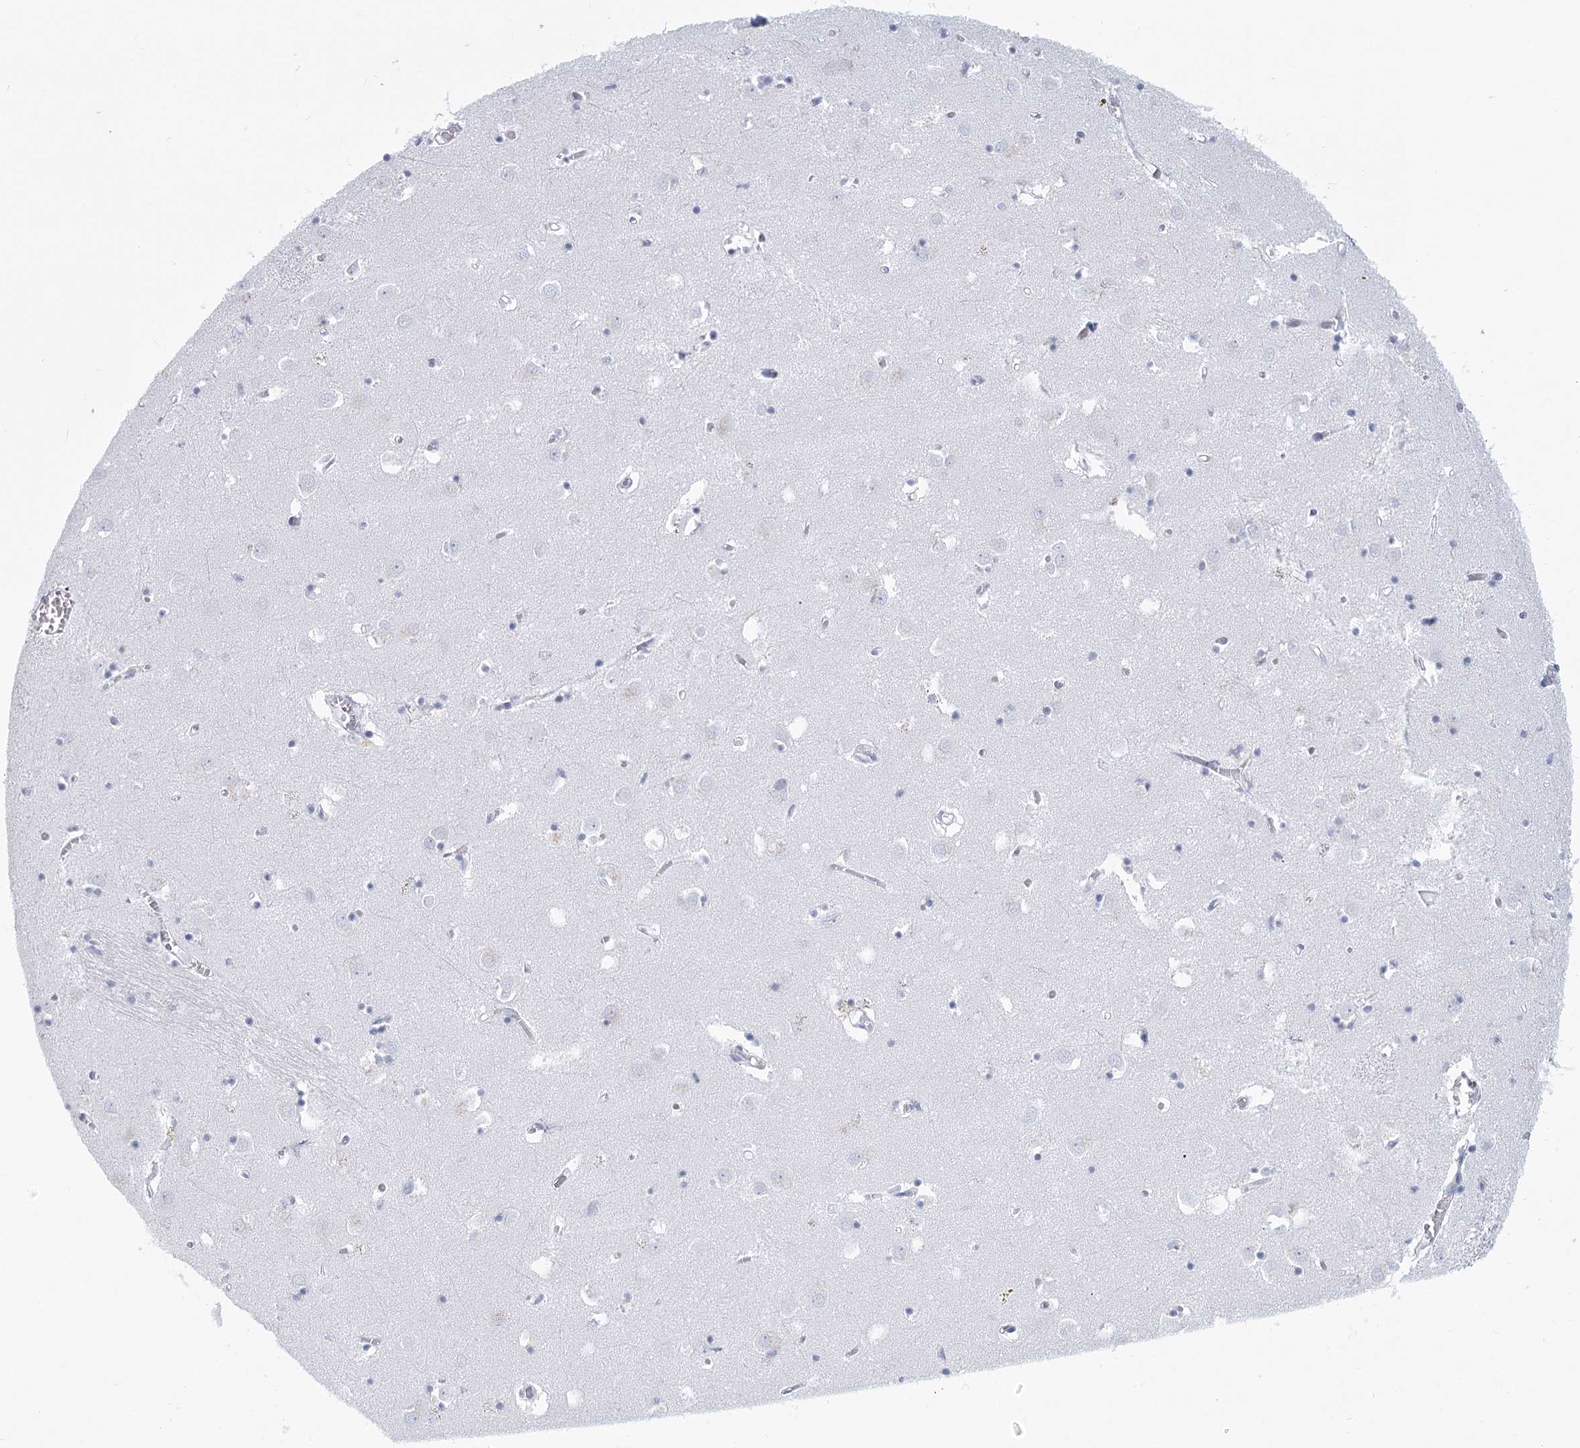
{"staining": {"intensity": "negative", "quantity": "none", "location": "none"}, "tissue": "caudate", "cell_type": "Glial cells", "image_type": "normal", "snomed": [{"axis": "morphology", "description": "Normal tissue, NOS"}, {"axis": "topography", "description": "Lateral ventricle wall"}], "caption": "Immunohistochemical staining of normal caudate reveals no significant positivity in glial cells.", "gene": "WNT8B", "patient": {"sex": "male", "age": 70}}